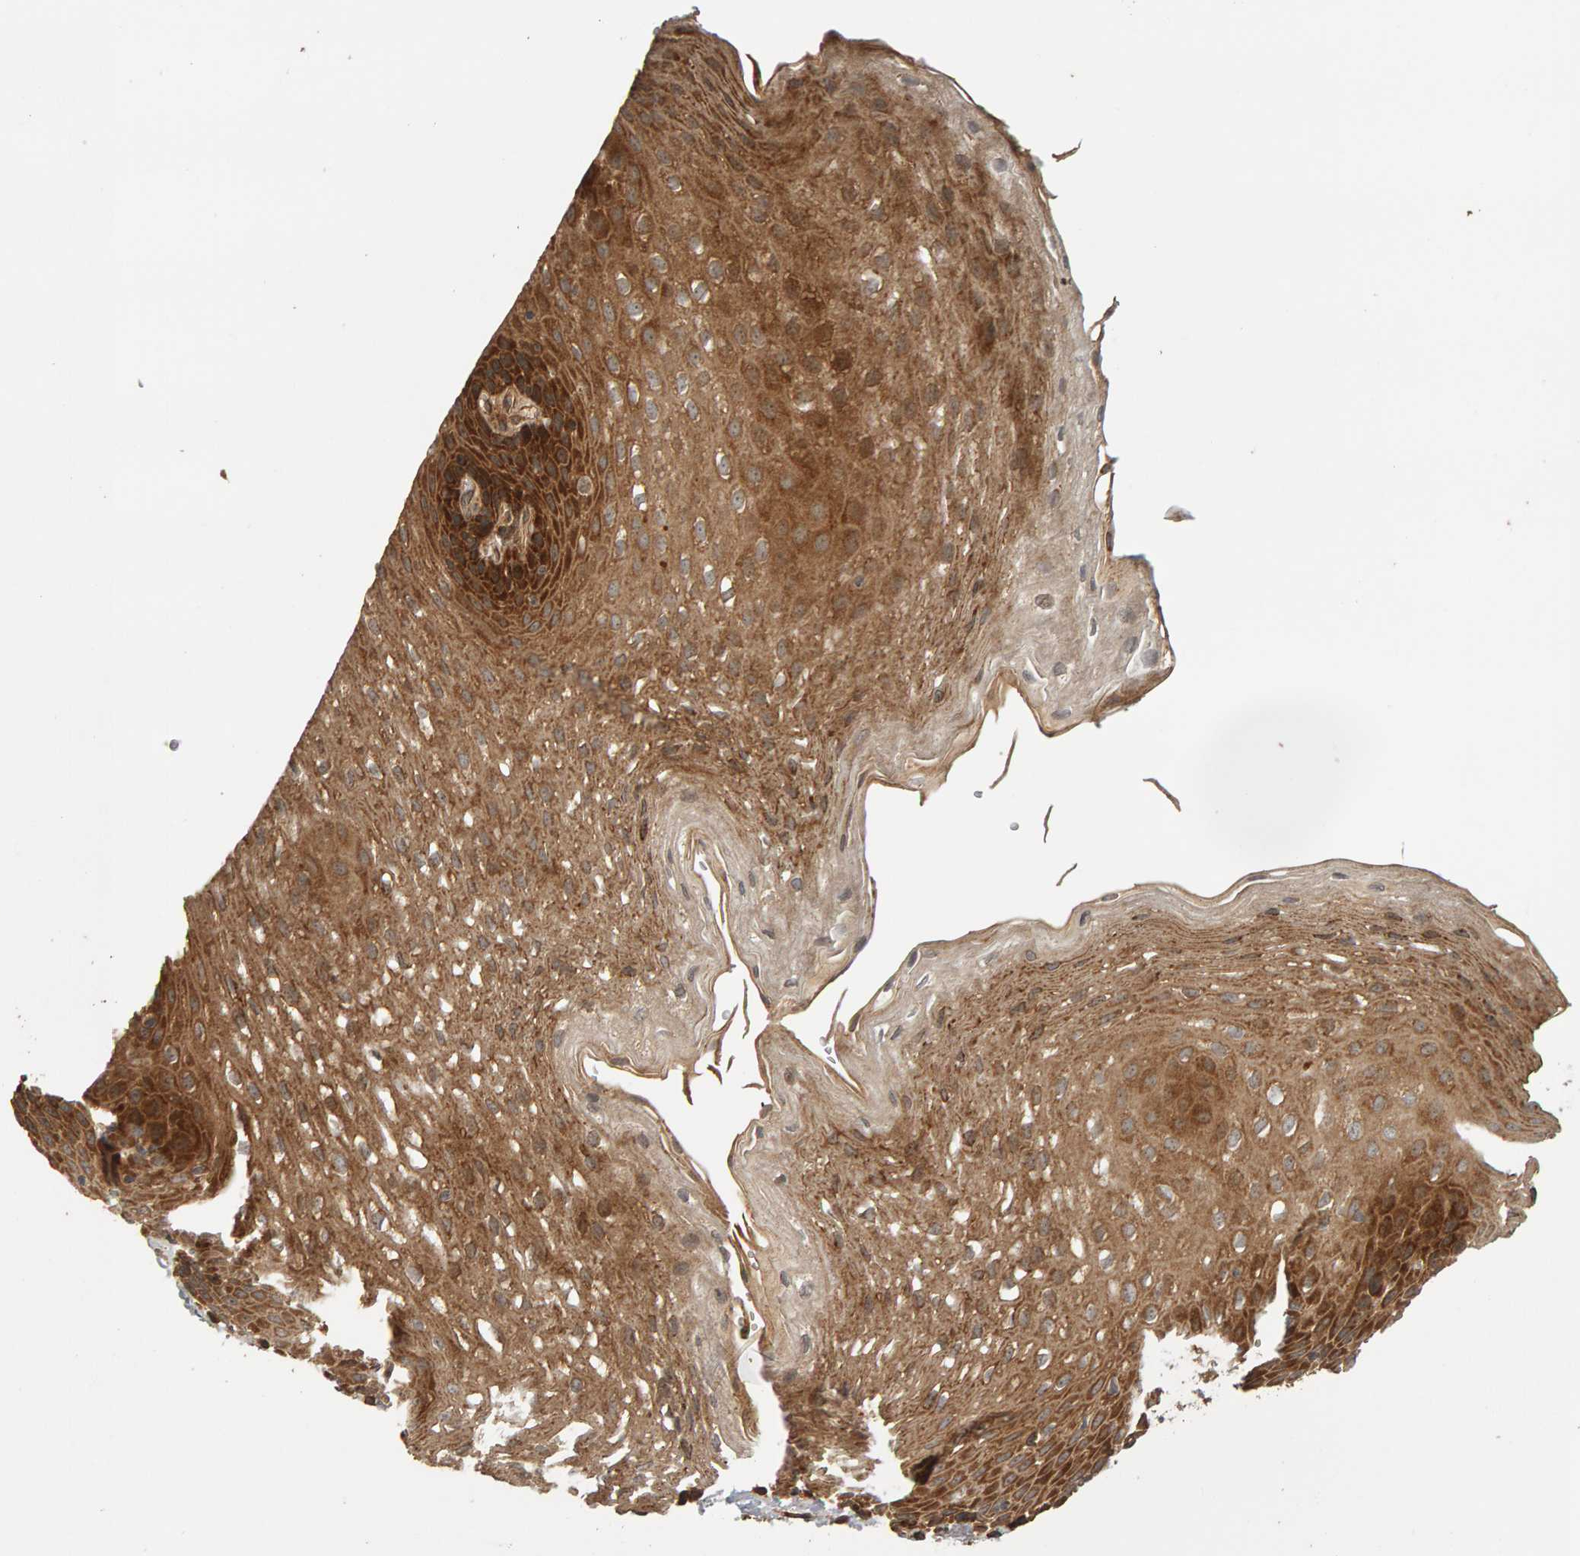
{"staining": {"intensity": "moderate", "quantity": ">75%", "location": "cytoplasmic/membranous"}, "tissue": "esophagus", "cell_type": "Squamous epithelial cells", "image_type": "normal", "snomed": [{"axis": "morphology", "description": "Normal tissue, NOS"}, {"axis": "topography", "description": "Esophagus"}], "caption": "Immunohistochemical staining of benign esophagus demonstrates medium levels of moderate cytoplasmic/membranous positivity in approximately >75% of squamous epithelial cells.", "gene": "ZFAND1", "patient": {"sex": "female", "age": 66}}